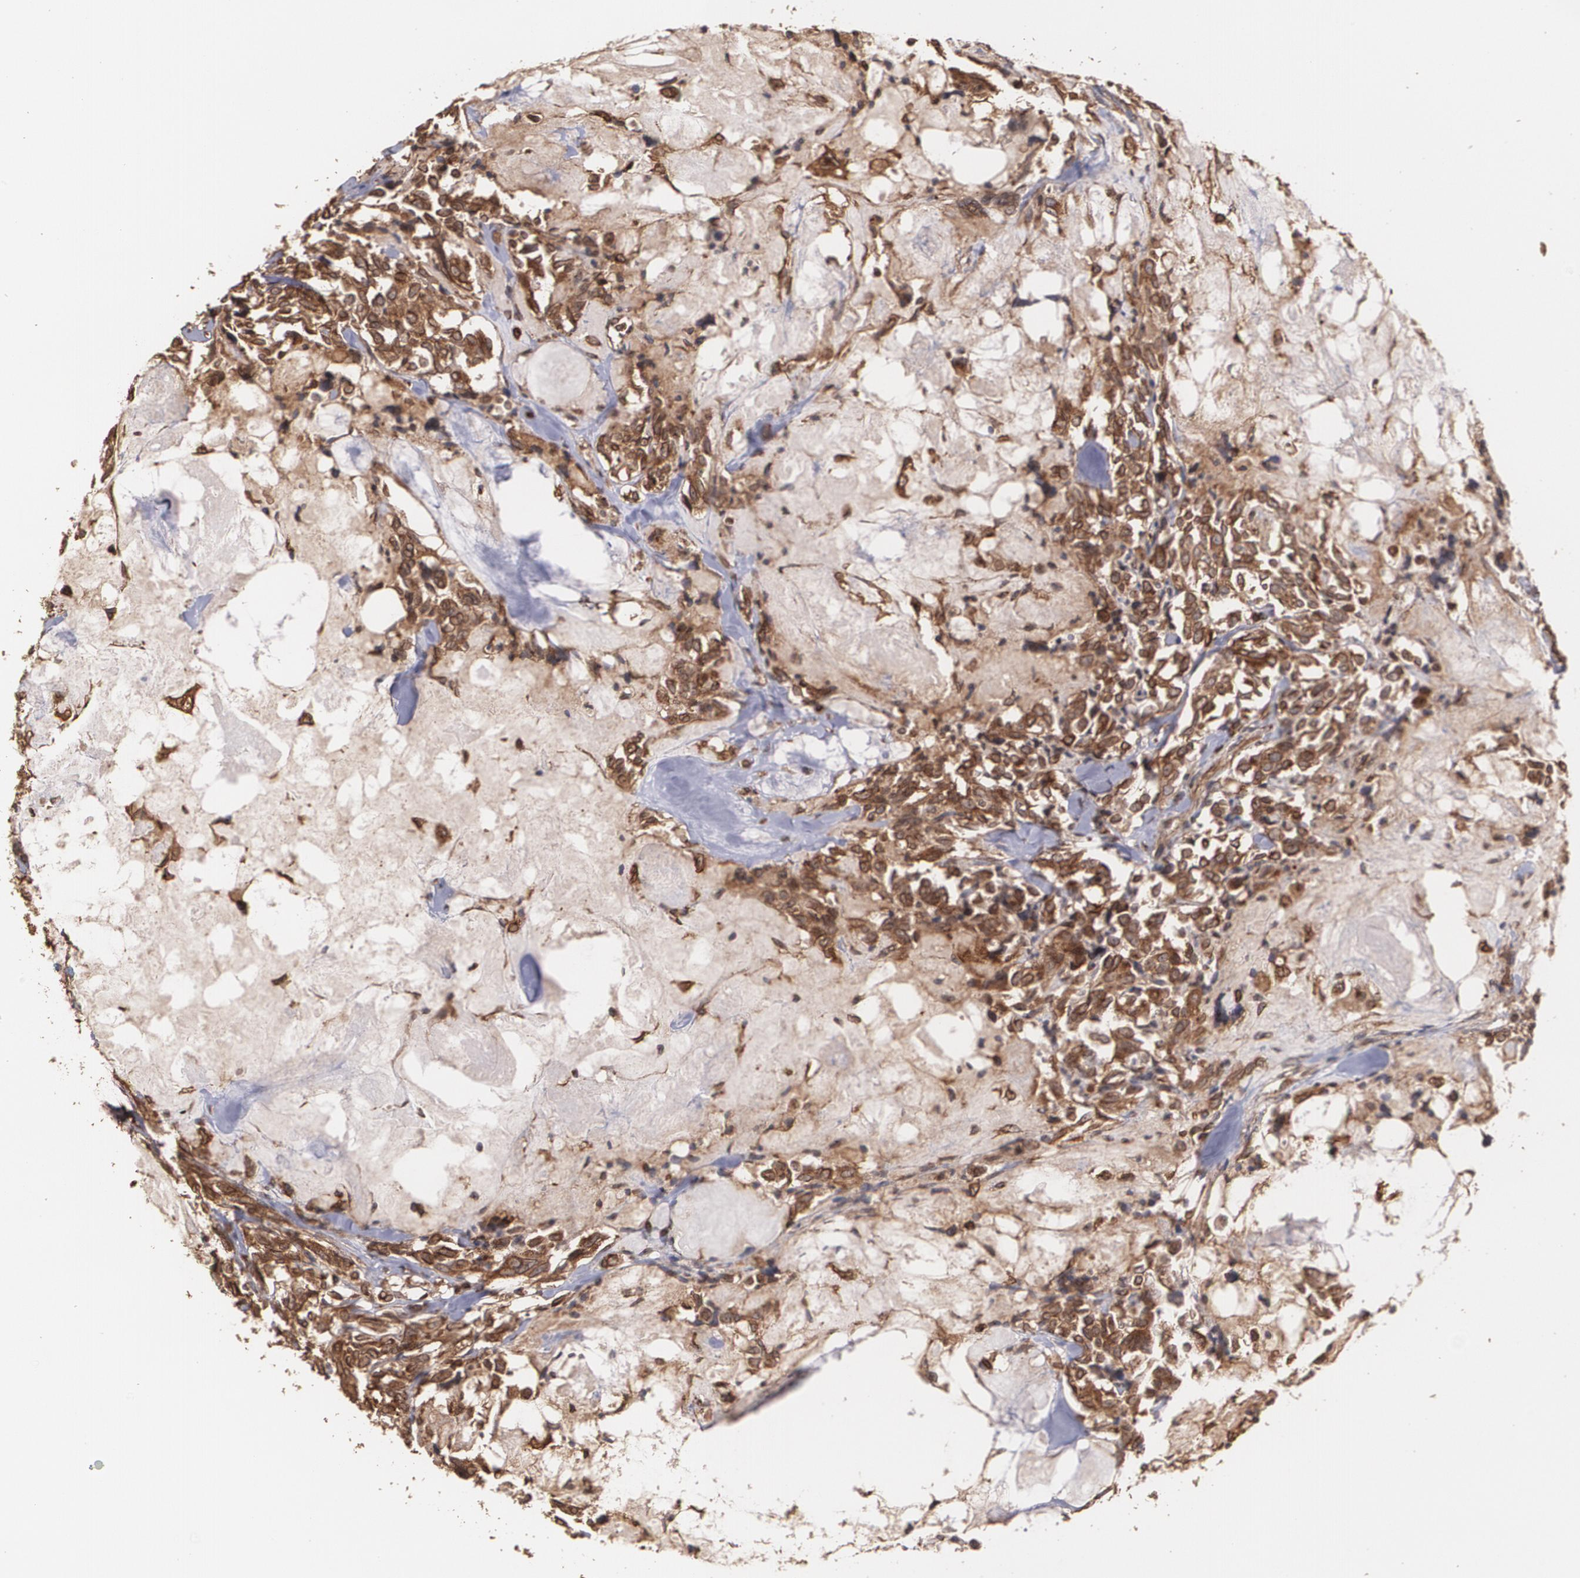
{"staining": {"intensity": "strong", "quantity": ">75%", "location": "cytoplasmic/membranous"}, "tissue": "thyroid cancer", "cell_type": "Tumor cells", "image_type": "cancer", "snomed": [{"axis": "morphology", "description": "Carcinoma, NOS"}, {"axis": "morphology", "description": "Carcinoid, malignant, NOS"}, {"axis": "topography", "description": "Thyroid gland"}], "caption": "IHC photomicrograph of human thyroid cancer stained for a protein (brown), which displays high levels of strong cytoplasmic/membranous staining in approximately >75% of tumor cells.", "gene": "TRIP11", "patient": {"sex": "male", "age": 33}}